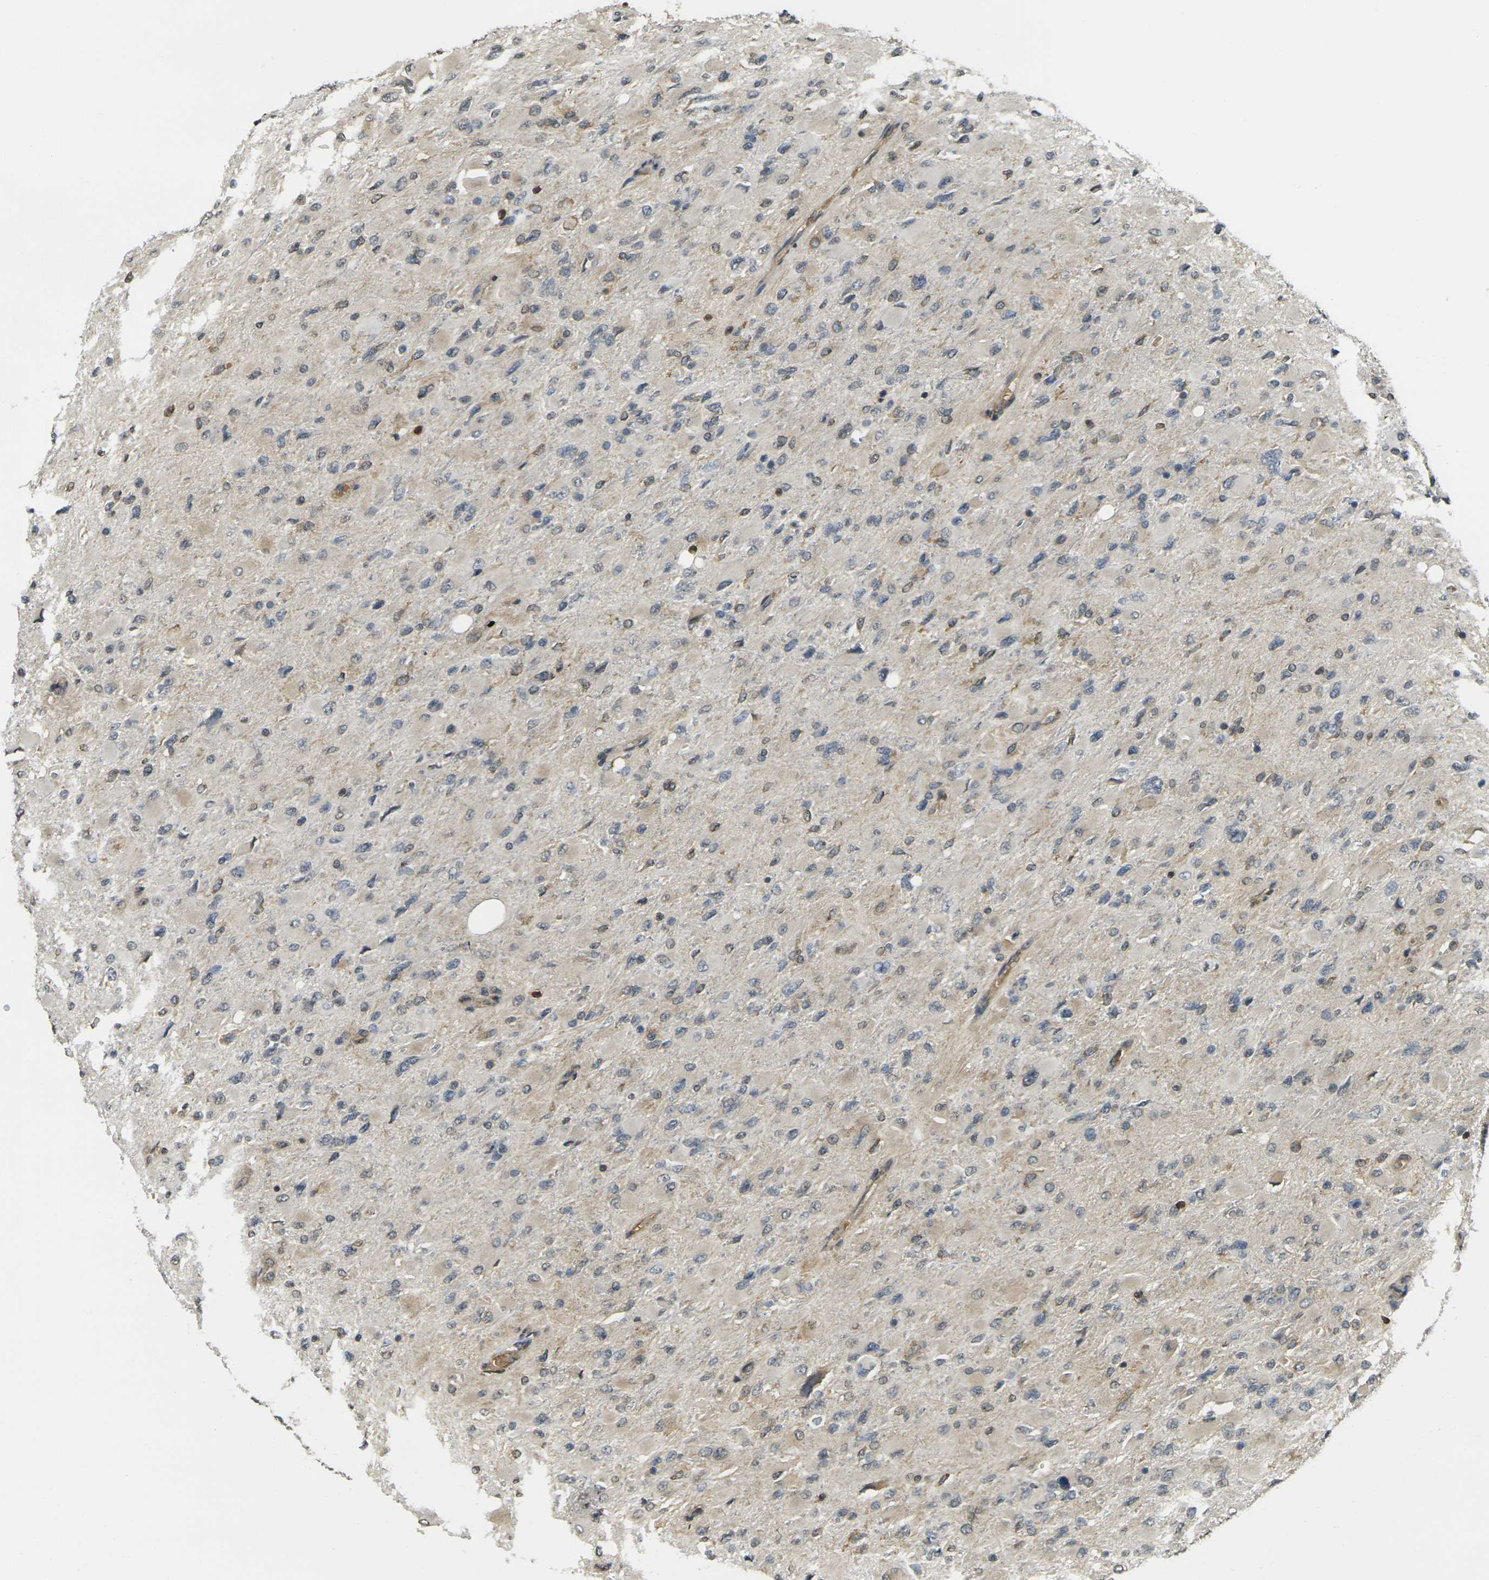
{"staining": {"intensity": "moderate", "quantity": "<25%", "location": "cytoplasmic/membranous"}, "tissue": "glioma", "cell_type": "Tumor cells", "image_type": "cancer", "snomed": [{"axis": "morphology", "description": "Glioma, malignant, High grade"}, {"axis": "topography", "description": "Cerebral cortex"}], "caption": "DAB immunohistochemical staining of human malignant glioma (high-grade) exhibits moderate cytoplasmic/membranous protein positivity in approximately <25% of tumor cells.", "gene": "CAST", "patient": {"sex": "female", "age": 36}}